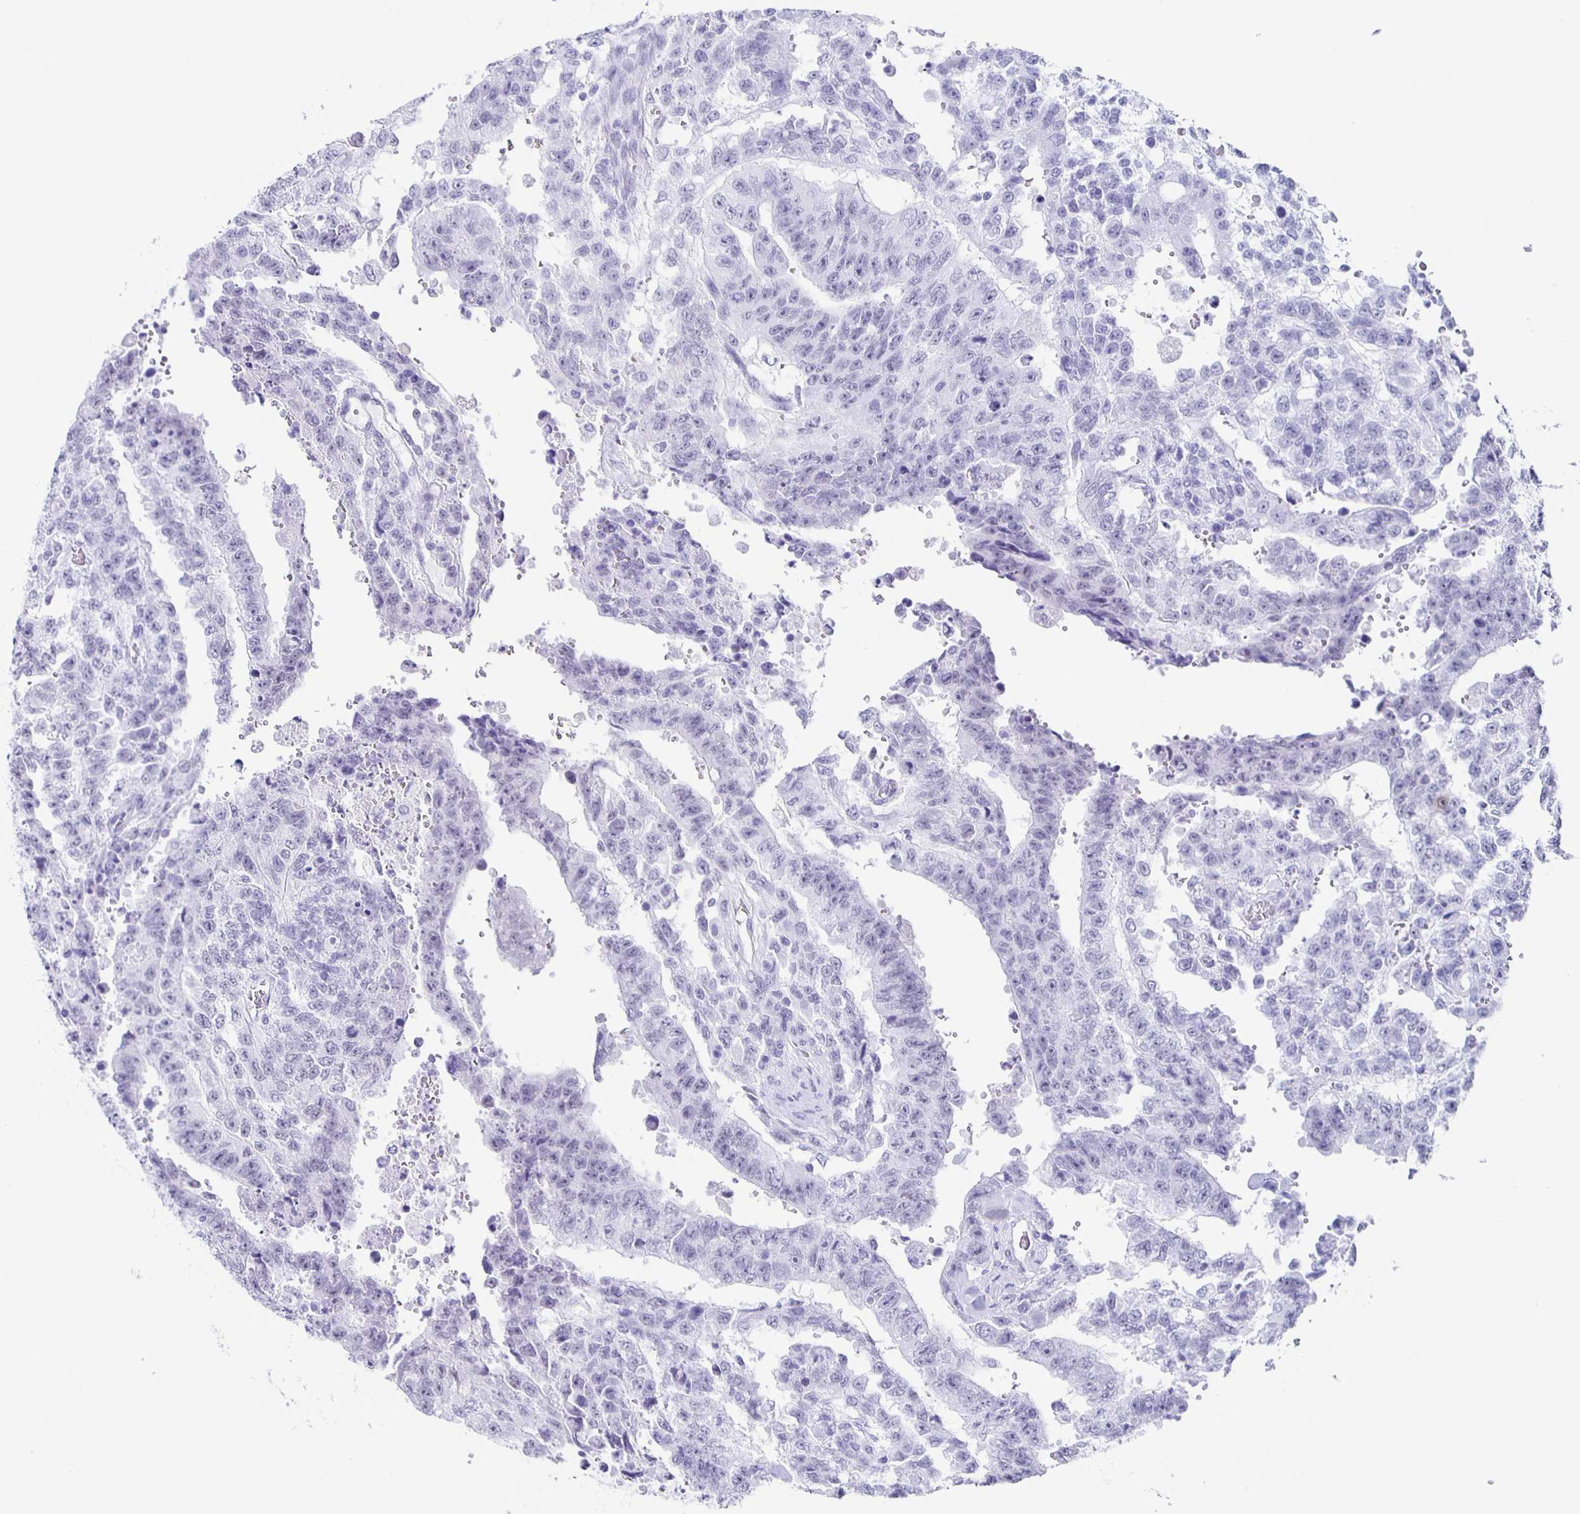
{"staining": {"intensity": "negative", "quantity": "none", "location": "none"}, "tissue": "testis cancer", "cell_type": "Tumor cells", "image_type": "cancer", "snomed": [{"axis": "morphology", "description": "Carcinoma, Embryonal, NOS"}, {"axis": "topography", "description": "Testis"}], "caption": "There is no significant staining in tumor cells of testis cancer.", "gene": "TPPP", "patient": {"sex": "male", "age": 24}}